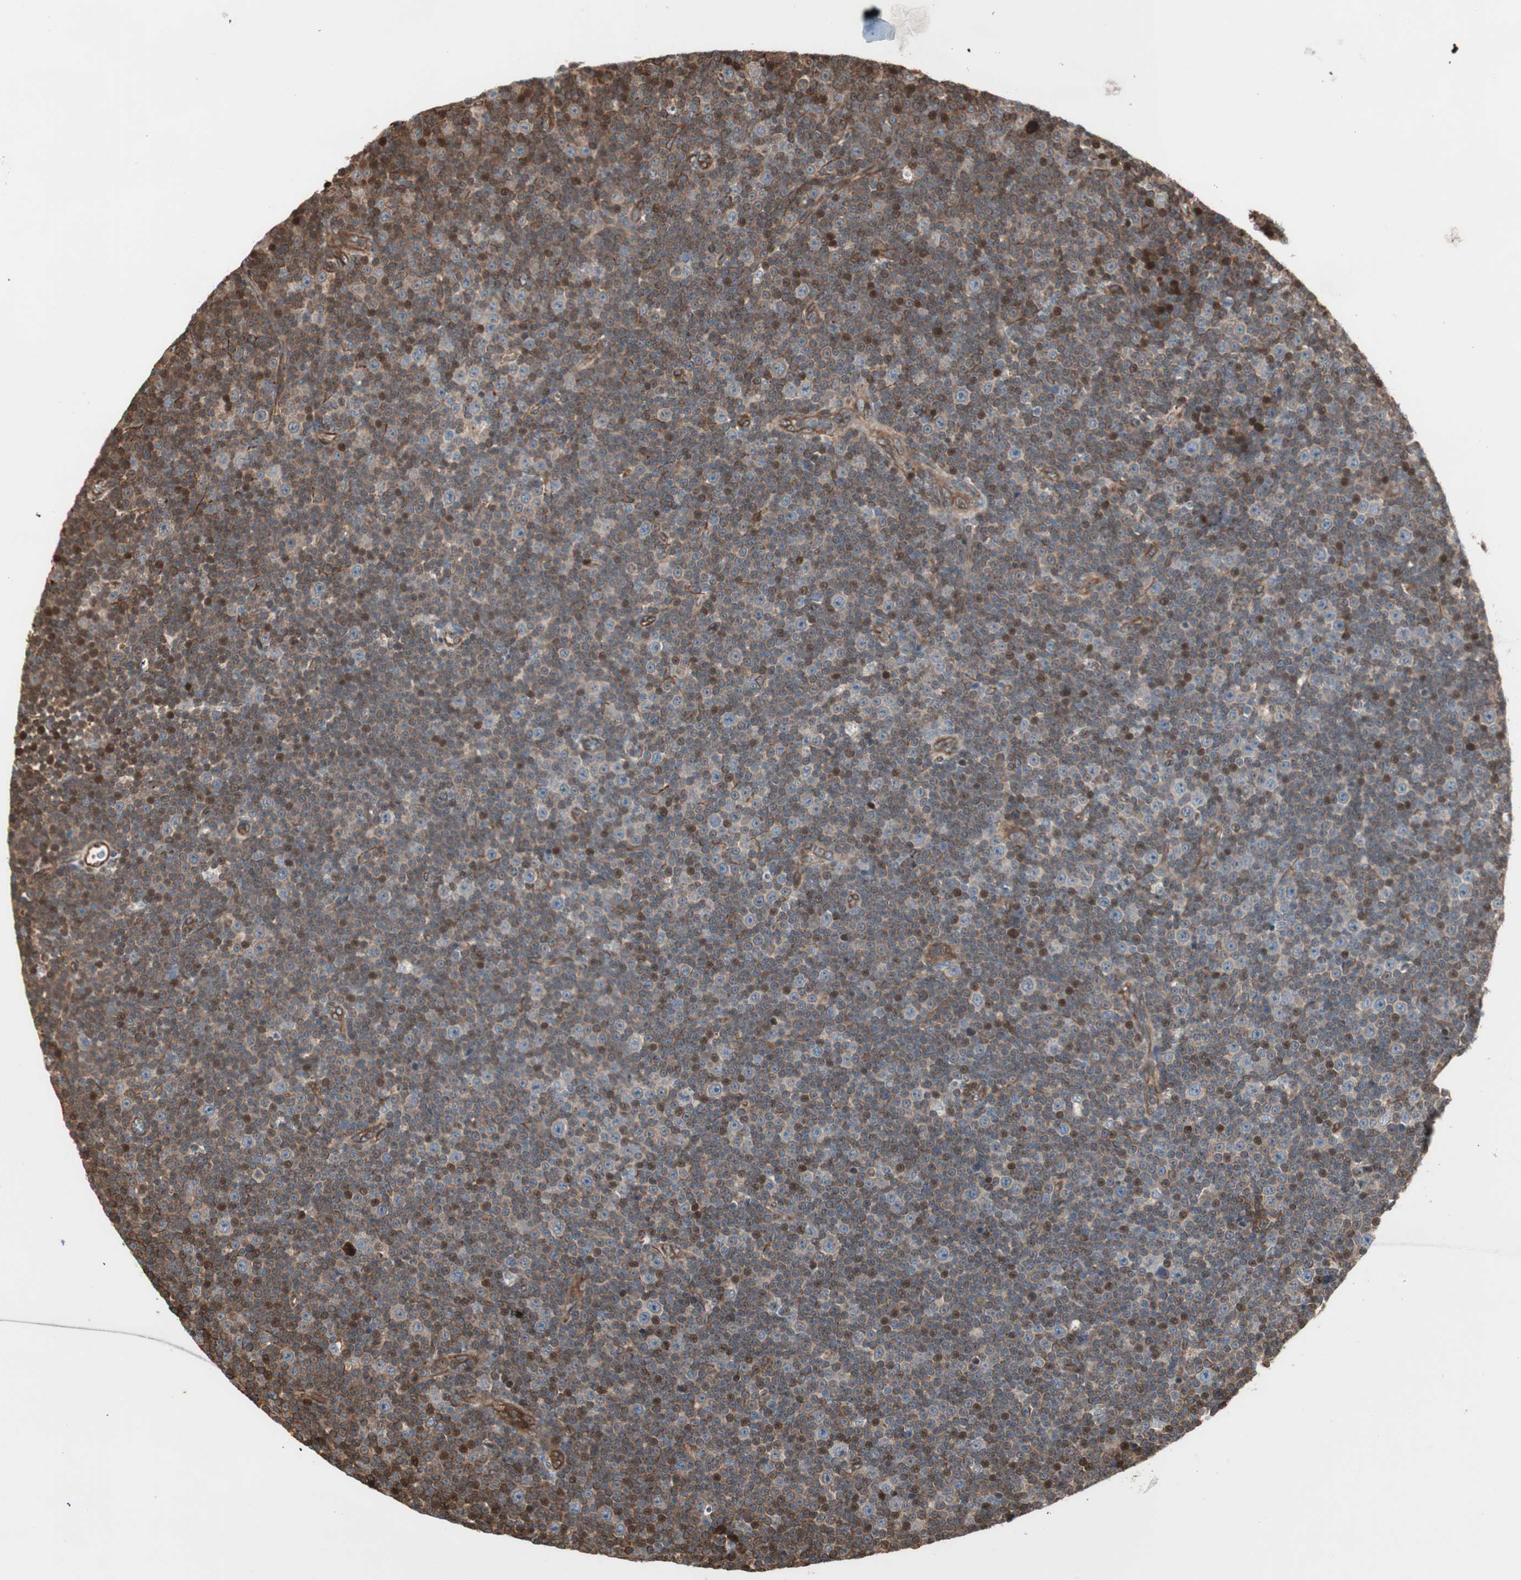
{"staining": {"intensity": "weak", "quantity": "25%-75%", "location": "cytoplasmic/membranous"}, "tissue": "lymphoma", "cell_type": "Tumor cells", "image_type": "cancer", "snomed": [{"axis": "morphology", "description": "Malignant lymphoma, non-Hodgkin's type, Low grade"}, {"axis": "topography", "description": "Lymph node"}], "caption": "This is a photomicrograph of immunohistochemistry staining of lymphoma, which shows weak positivity in the cytoplasmic/membranous of tumor cells.", "gene": "MAD2L2", "patient": {"sex": "female", "age": 67}}